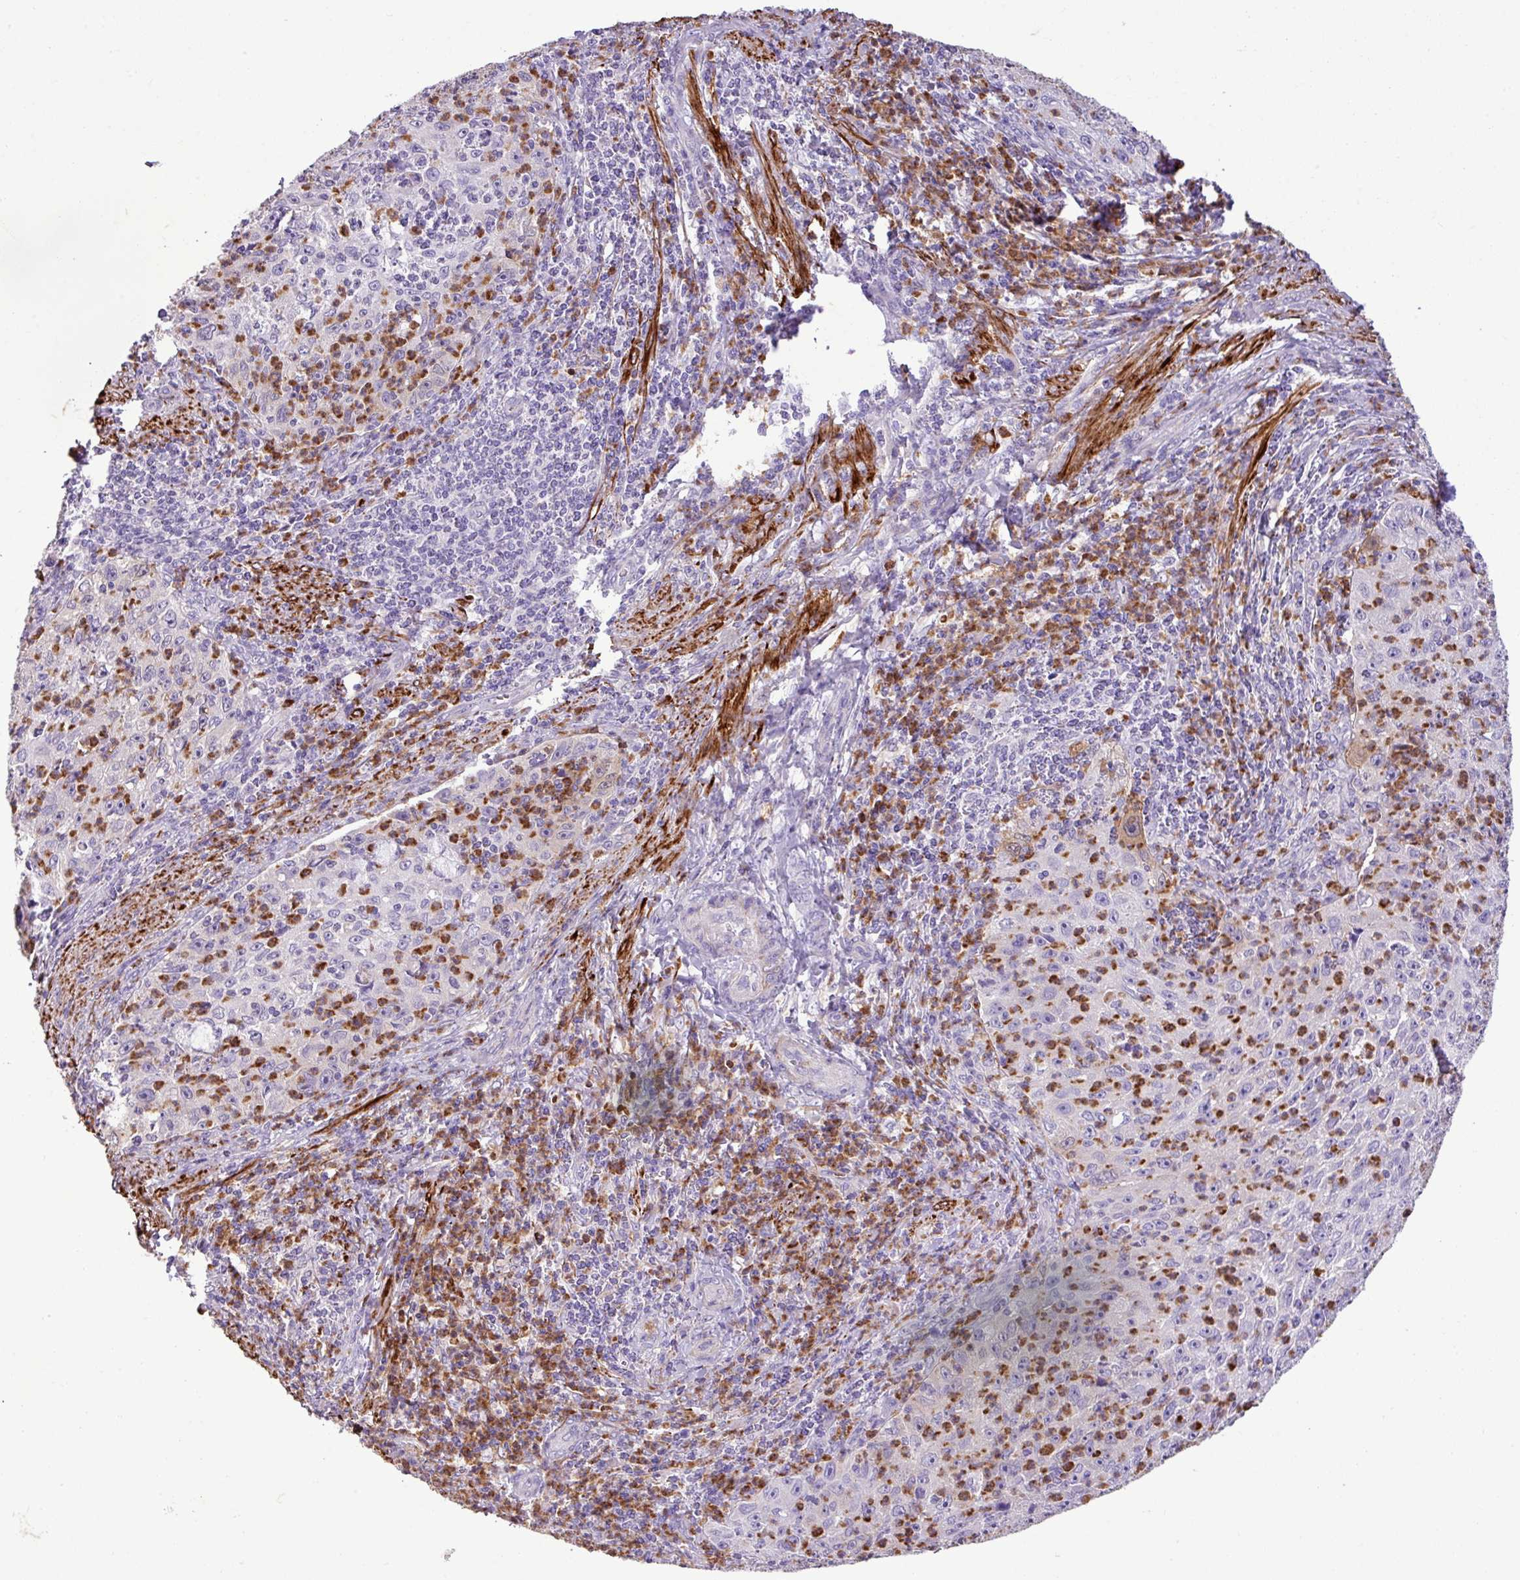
{"staining": {"intensity": "negative", "quantity": "none", "location": "none"}, "tissue": "cervical cancer", "cell_type": "Tumor cells", "image_type": "cancer", "snomed": [{"axis": "morphology", "description": "Squamous cell carcinoma, NOS"}, {"axis": "topography", "description": "Cervix"}], "caption": "This is a photomicrograph of immunohistochemistry (IHC) staining of squamous cell carcinoma (cervical), which shows no staining in tumor cells.", "gene": "ZSCAN5A", "patient": {"sex": "female", "age": 30}}